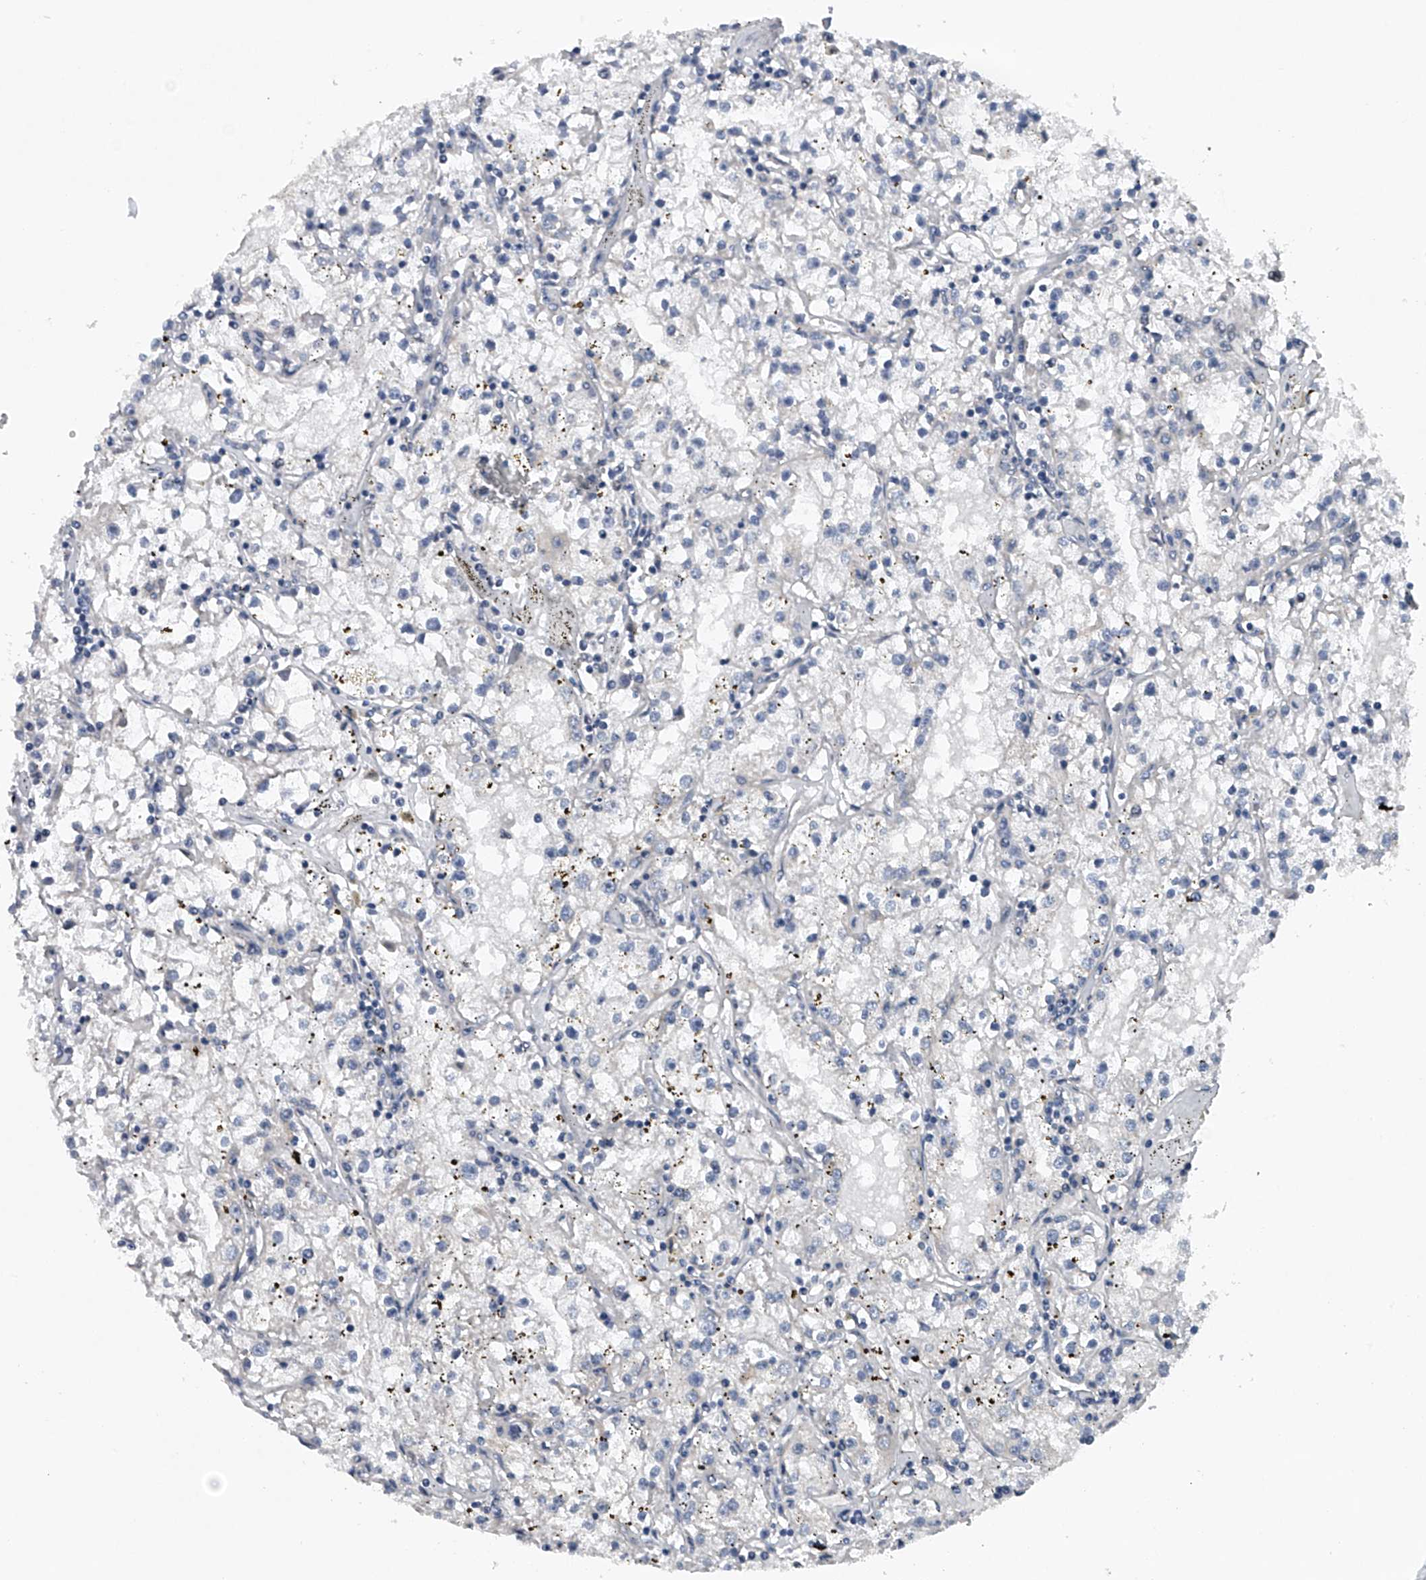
{"staining": {"intensity": "negative", "quantity": "none", "location": "none"}, "tissue": "renal cancer", "cell_type": "Tumor cells", "image_type": "cancer", "snomed": [{"axis": "morphology", "description": "Adenocarcinoma, NOS"}, {"axis": "topography", "description": "Kidney"}], "caption": "An IHC micrograph of renal adenocarcinoma is shown. There is no staining in tumor cells of renal adenocarcinoma. (Immunohistochemistry, brightfield microscopy, high magnification).", "gene": "RNF5", "patient": {"sex": "male", "age": 56}}